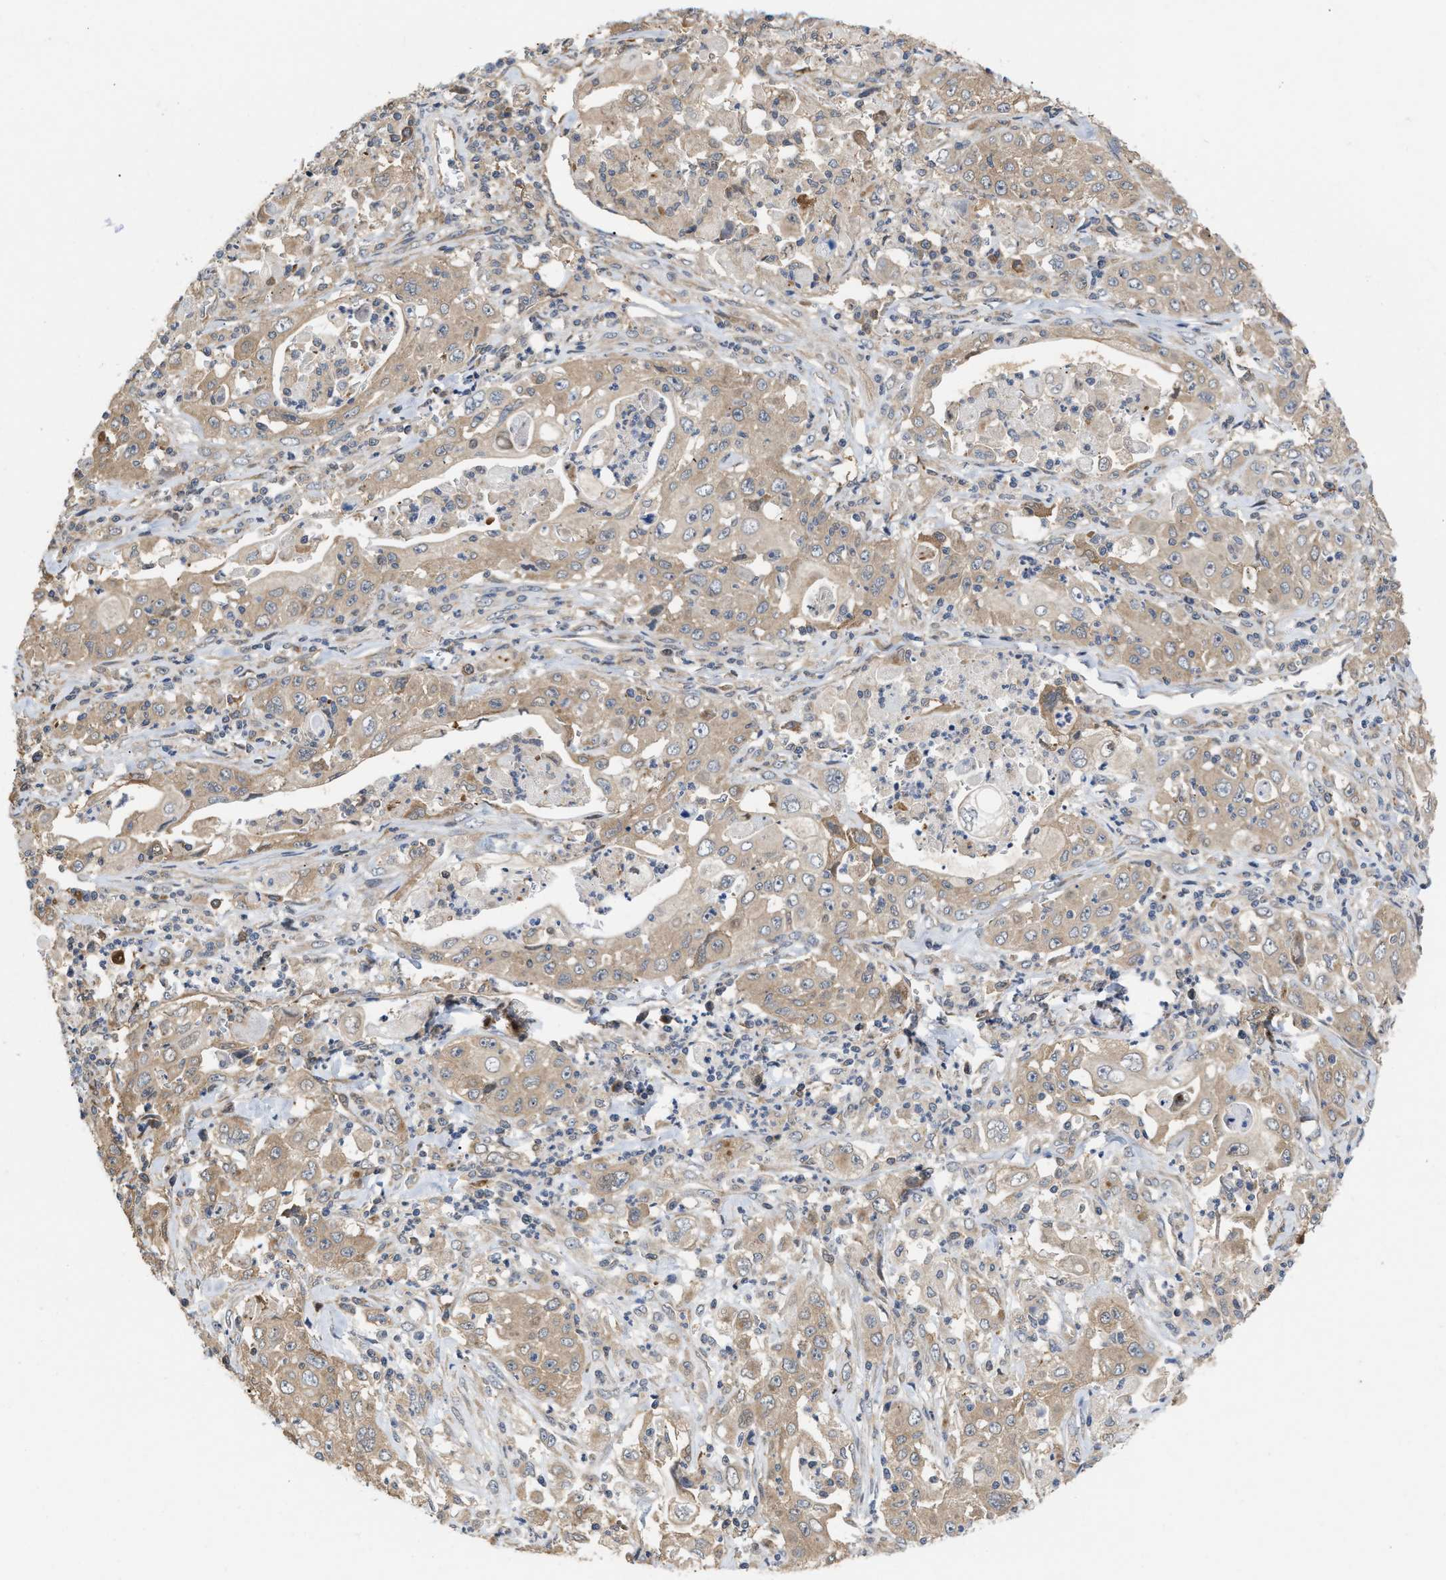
{"staining": {"intensity": "weak", "quantity": ">75%", "location": "cytoplasmic/membranous"}, "tissue": "pancreatic cancer", "cell_type": "Tumor cells", "image_type": "cancer", "snomed": [{"axis": "morphology", "description": "Adenocarcinoma, NOS"}, {"axis": "topography", "description": "Pancreas"}], "caption": "Immunohistochemistry photomicrograph of pancreatic cancer stained for a protein (brown), which reveals low levels of weak cytoplasmic/membranous positivity in approximately >75% of tumor cells.", "gene": "CSNK1A1", "patient": {"sex": "male", "age": 70}}